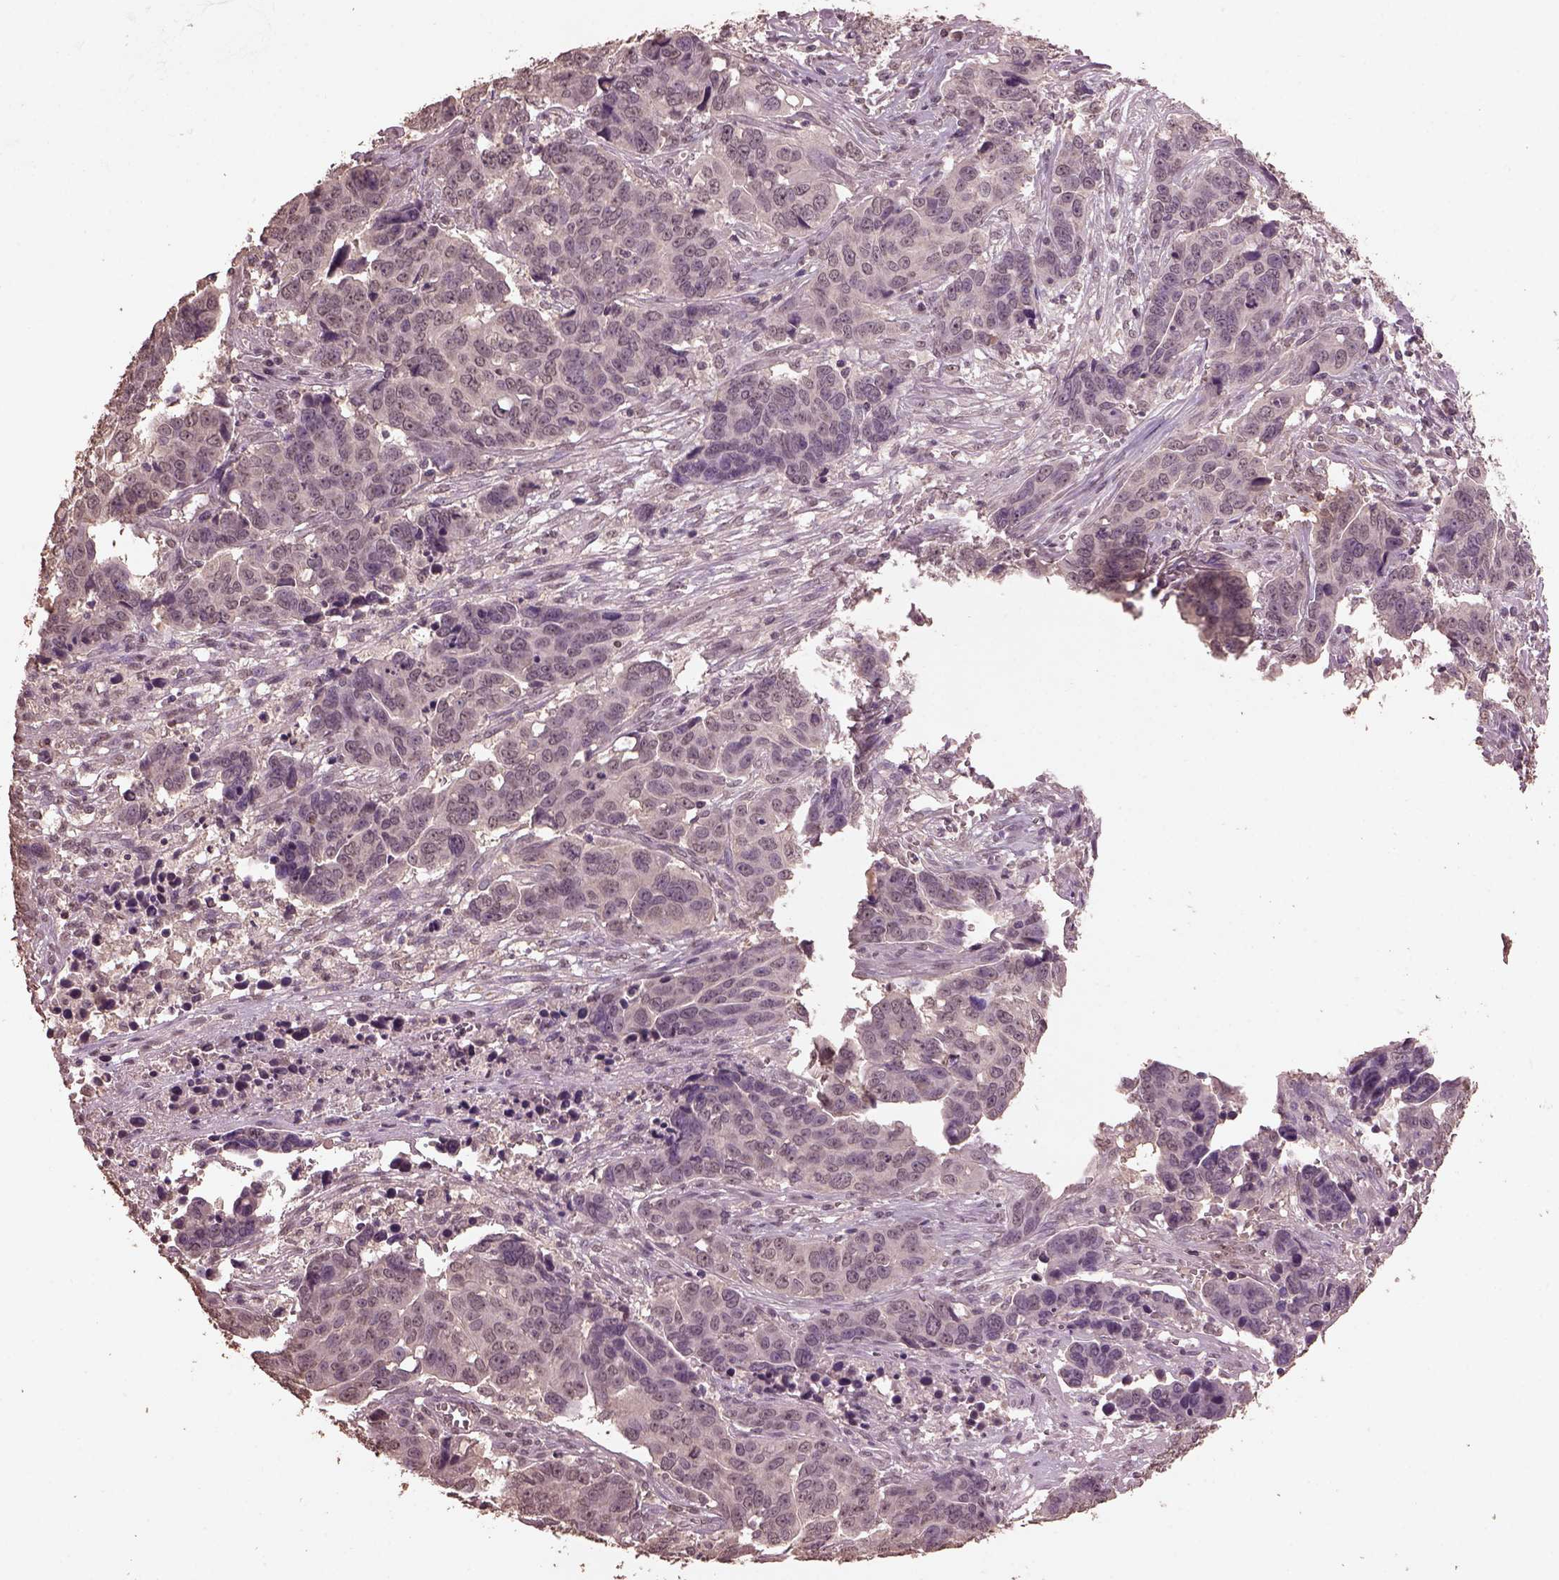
{"staining": {"intensity": "negative", "quantity": "none", "location": "none"}, "tissue": "ovarian cancer", "cell_type": "Tumor cells", "image_type": "cancer", "snomed": [{"axis": "morphology", "description": "Carcinoma, endometroid"}, {"axis": "topography", "description": "Ovary"}], "caption": "The histopathology image exhibits no significant staining in tumor cells of ovarian endometroid carcinoma.", "gene": "CPT1C", "patient": {"sex": "female", "age": 78}}